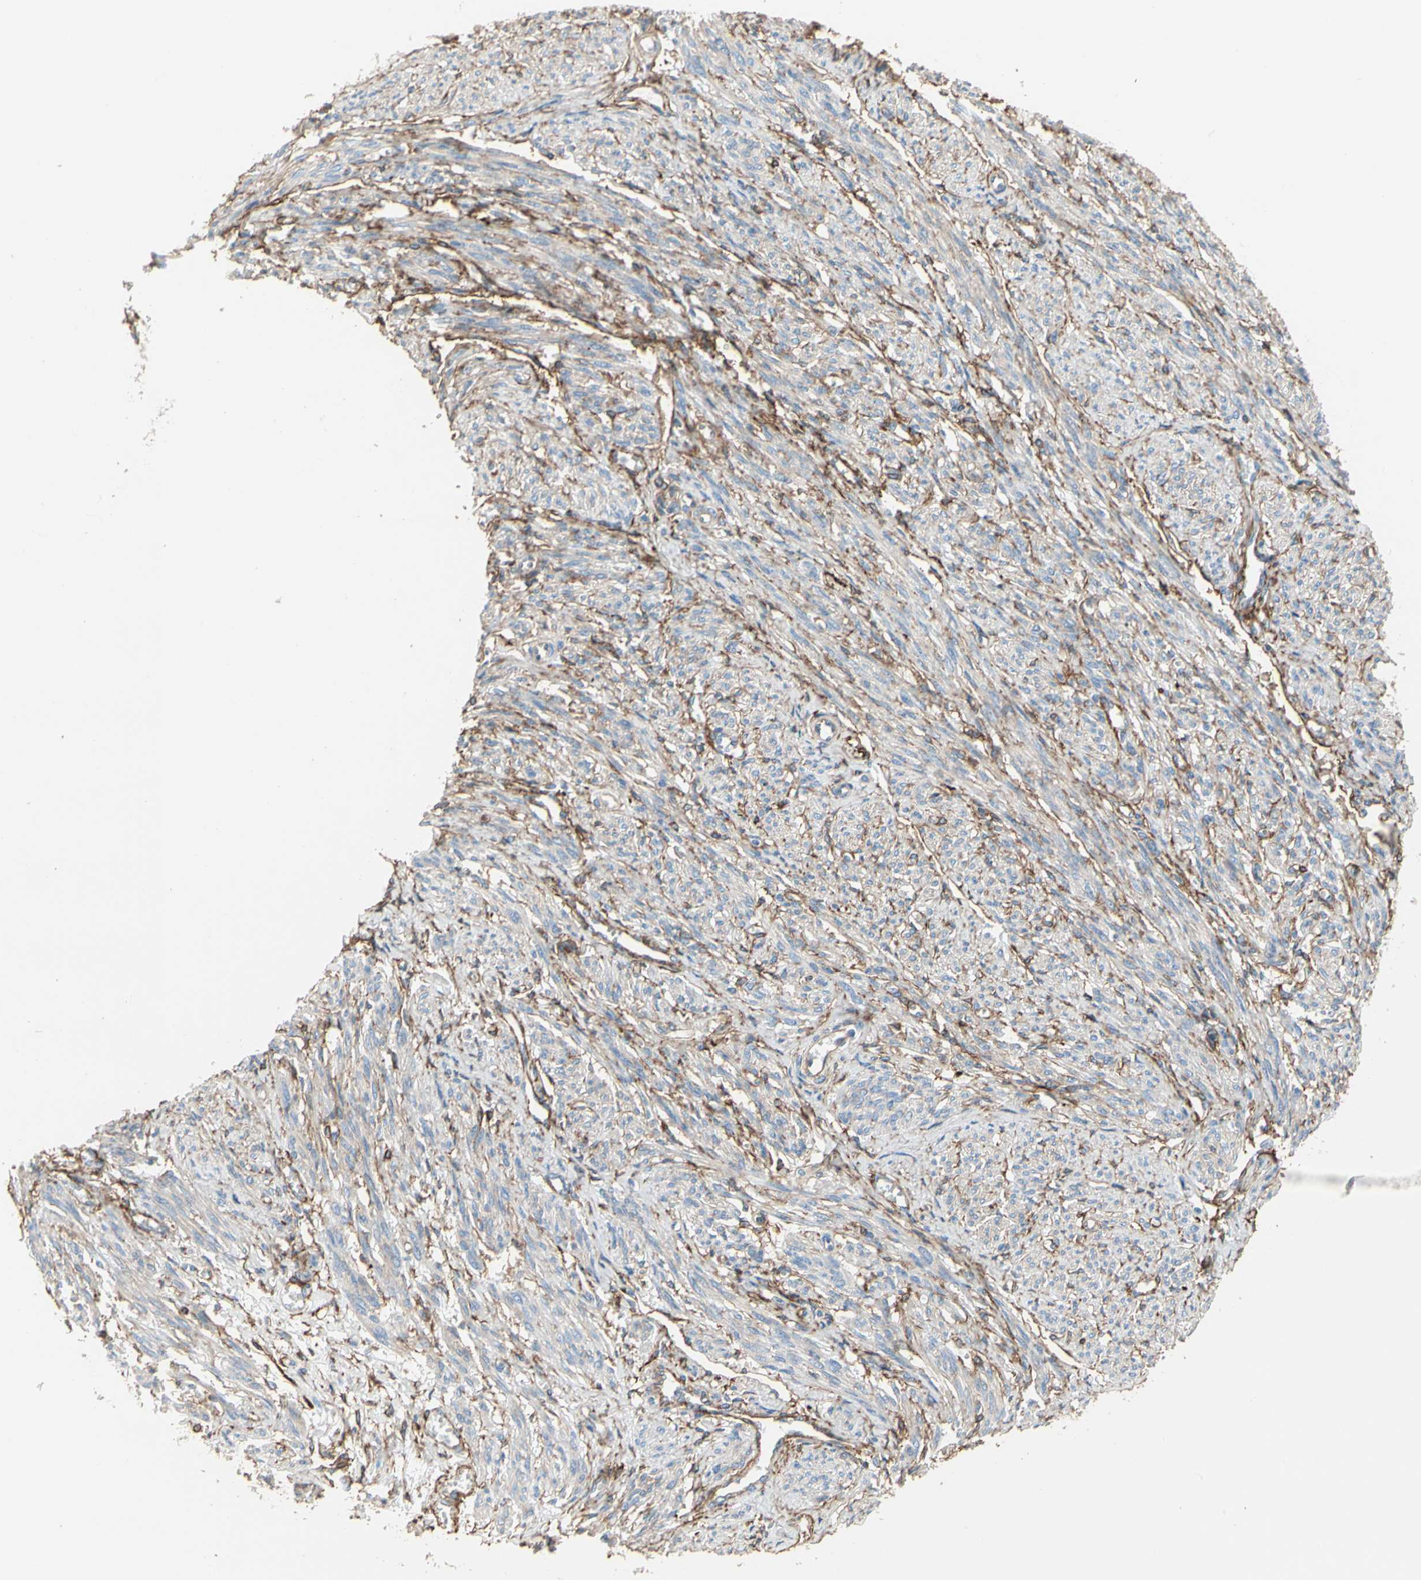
{"staining": {"intensity": "weak", "quantity": "25%-75%", "location": "cytoplasmic/membranous"}, "tissue": "smooth muscle", "cell_type": "Smooth muscle cells", "image_type": "normal", "snomed": [{"axis": "morphology", "description": "Normal tissue, NOS"}, {"axis": "topography", "description": "Smooth muscle"}], "caption": "IHC staining of unremarkable smooth muscle, which reveals low levels of weak cytoplasmic/membranous positivity in about 25%-75% of smooth muscle cells indicating weak cytoplasmic/membranous protein positivity. The staining was performed using DAB (brown) for protein detection and nuclei were counterstained in hematoxylin (blue).", "gene": "EPB41L2", "patient": {"sex": "female", "age": 65}}